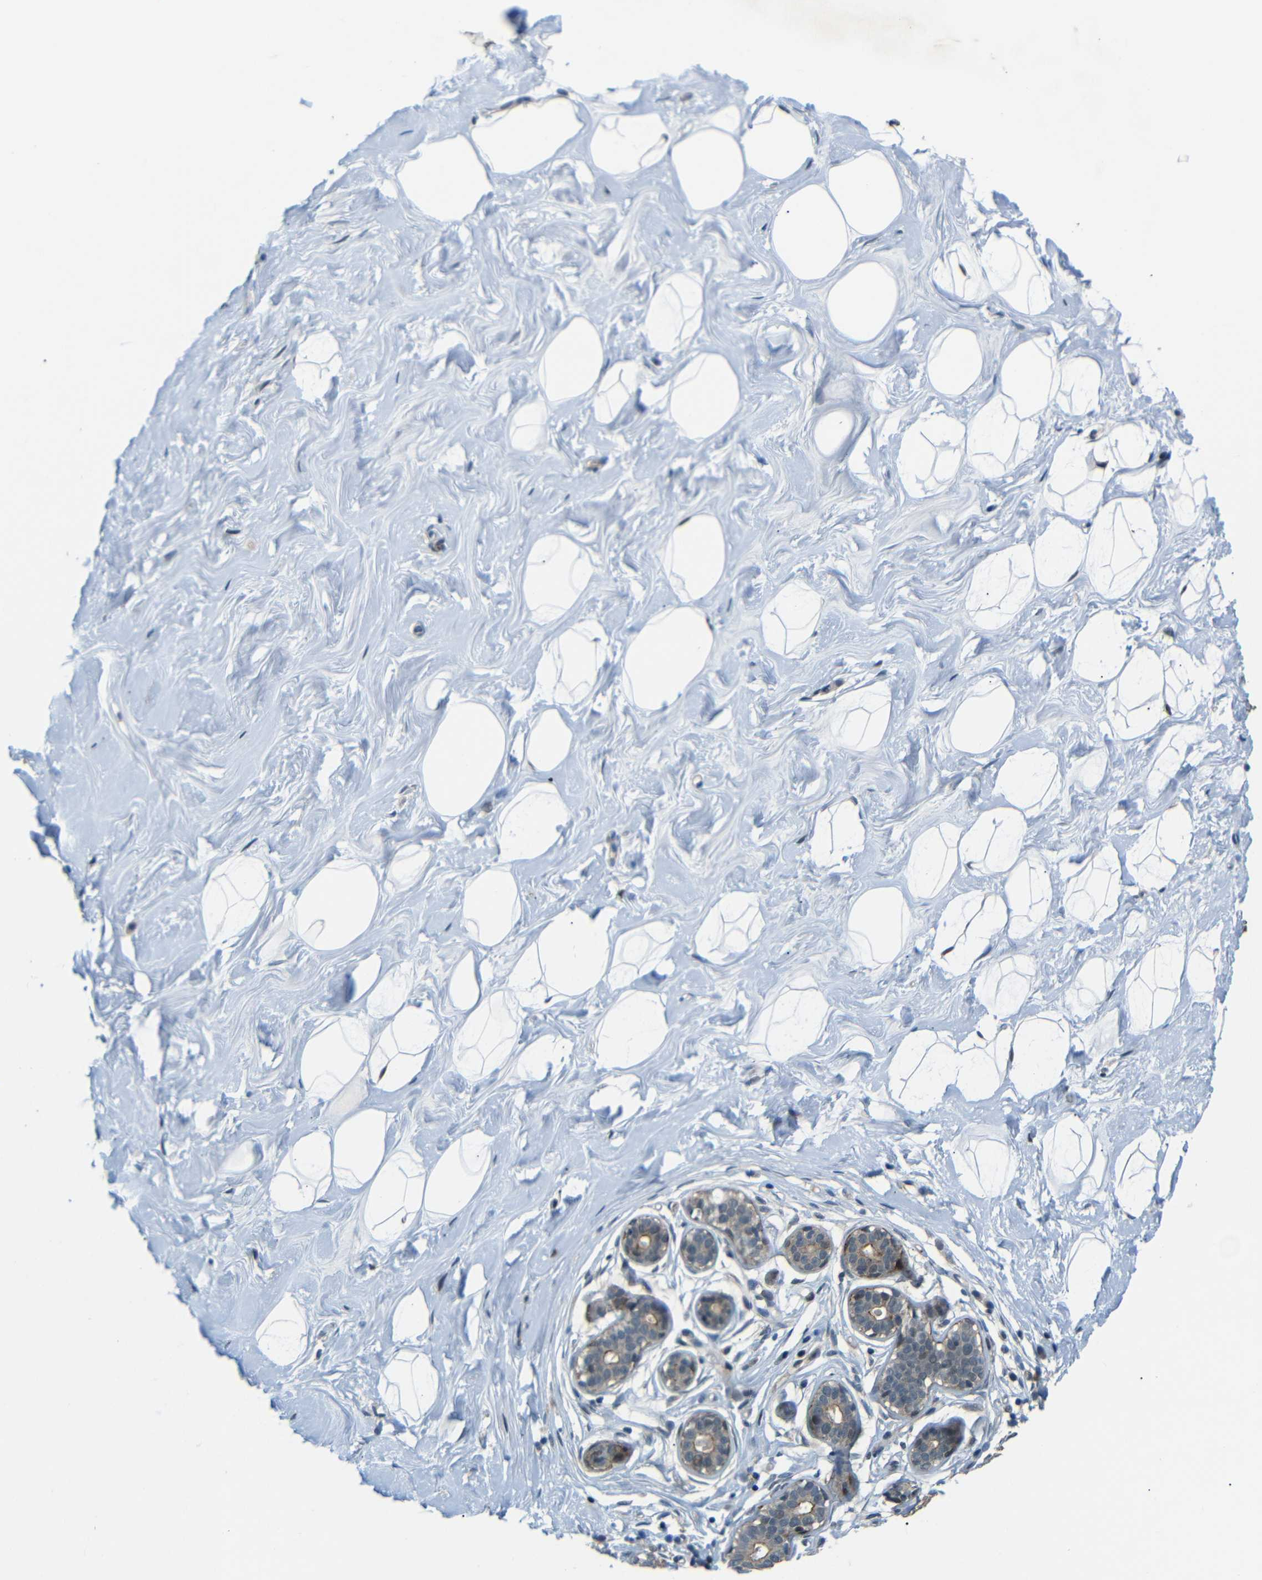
{"staining": {"intensity": "moderate", "quantity": ">75%", "location": "nuclear"}, "tissue": "breast", "cell_type": "Adipocytes", "image_type": "normal", "snomed": [{"axis": "morphology", "description": "Normal tissue, NOS"}, {"axis": "topography", "description": "Breast"}], "caption": "Breast stained with a brown dye shows moderate nuclear positive expression in approximately >75% of adipocytes.", "gene": "SYDE1", "patient": {"sex": "female", "age": 23}}